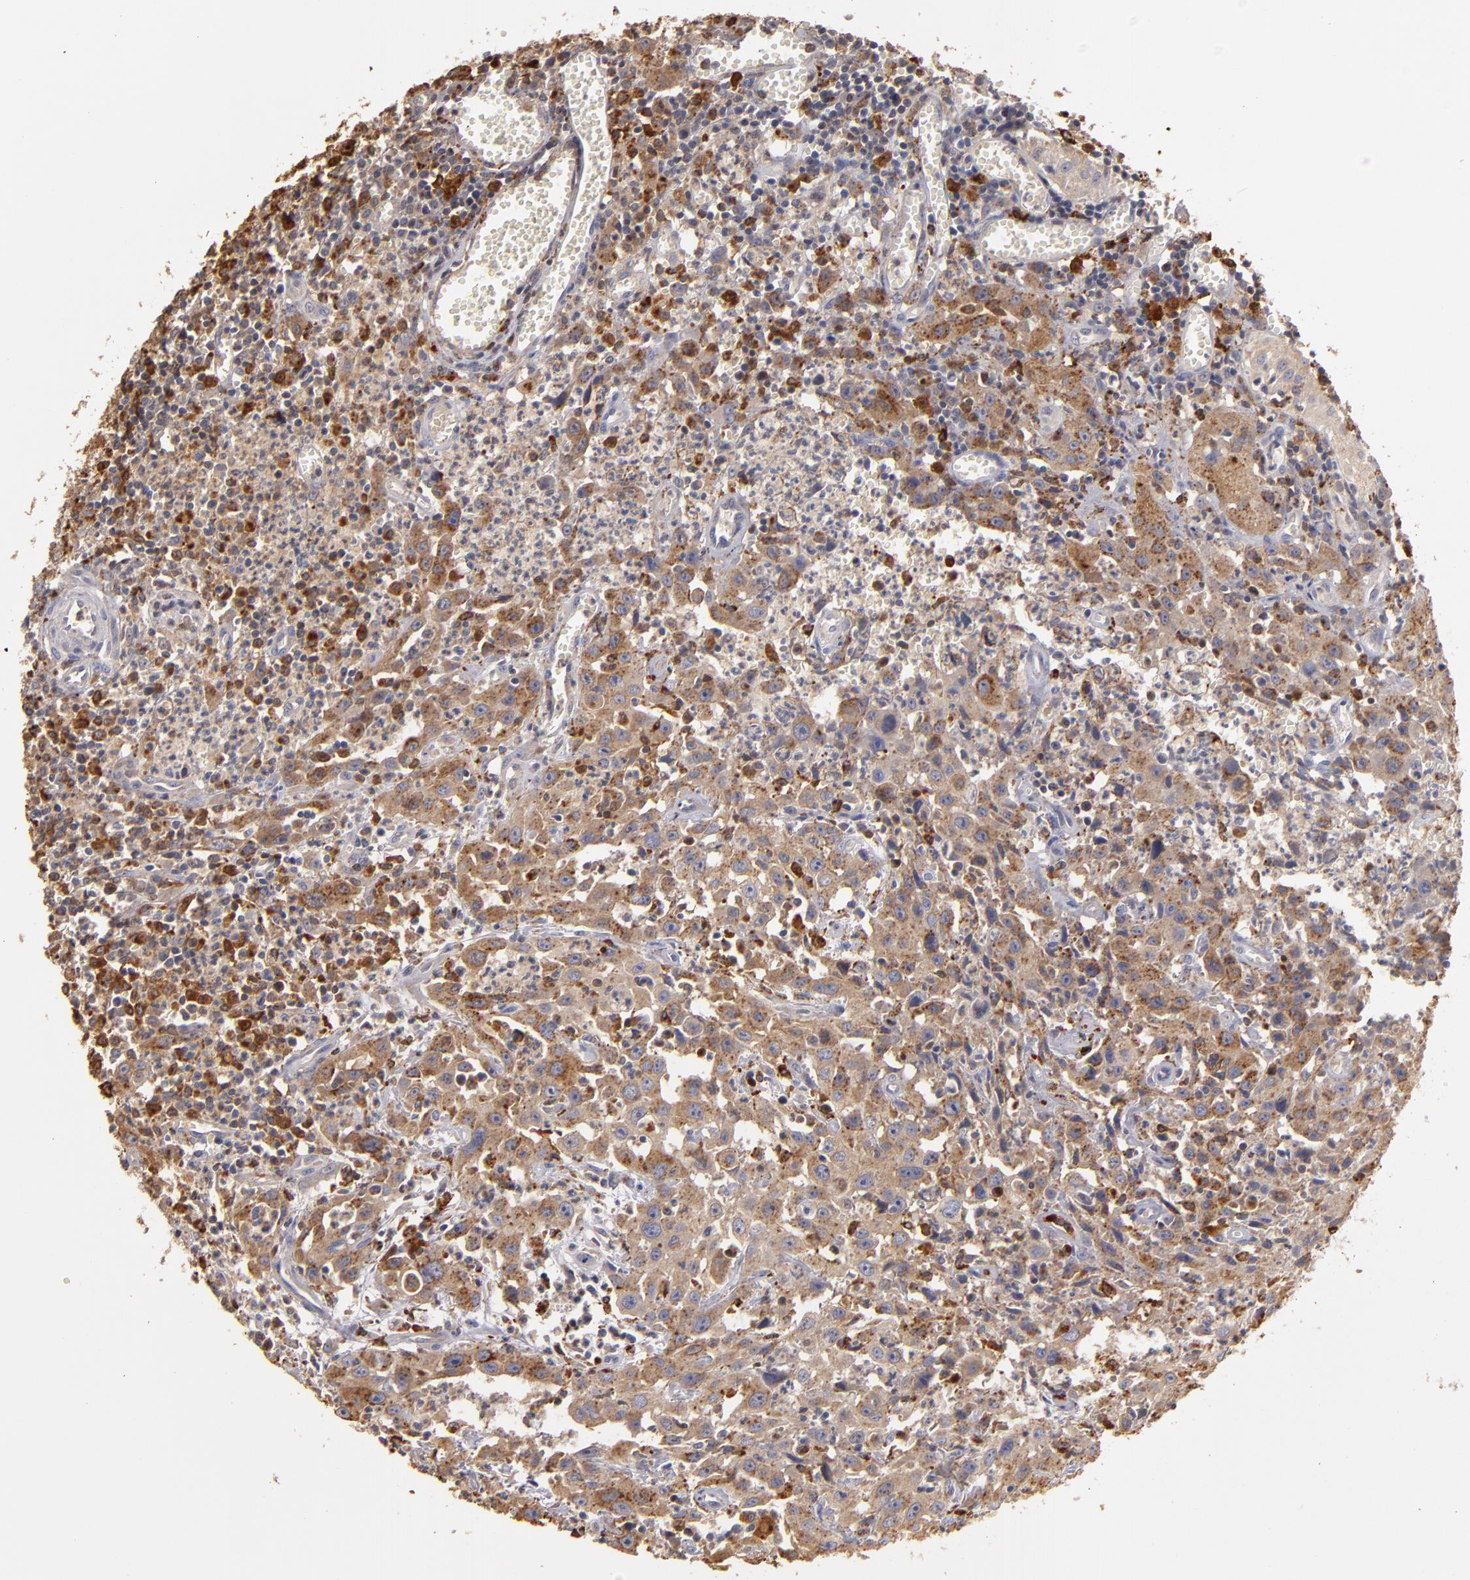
{"staining": {"intensity": "strong", "quantity": ">75%", "location": "cytoplasmic/membranous"}, "tissue": "urothelial cancer", "cell_type": "Tumor cells", "image_type": "cancer", "snomed": [{"axis": "morphology", "description": "Urothelial carcinoma, High grade"}, {"axis": "topography", "description": "Urinary bladder"}], "caption": "High-grade urothelial carcinoma stained with a protein marker exhibits strong staining in tumor cells.", "gene": "TRAF1", "patient": {"sex": "male", "age": 66}}